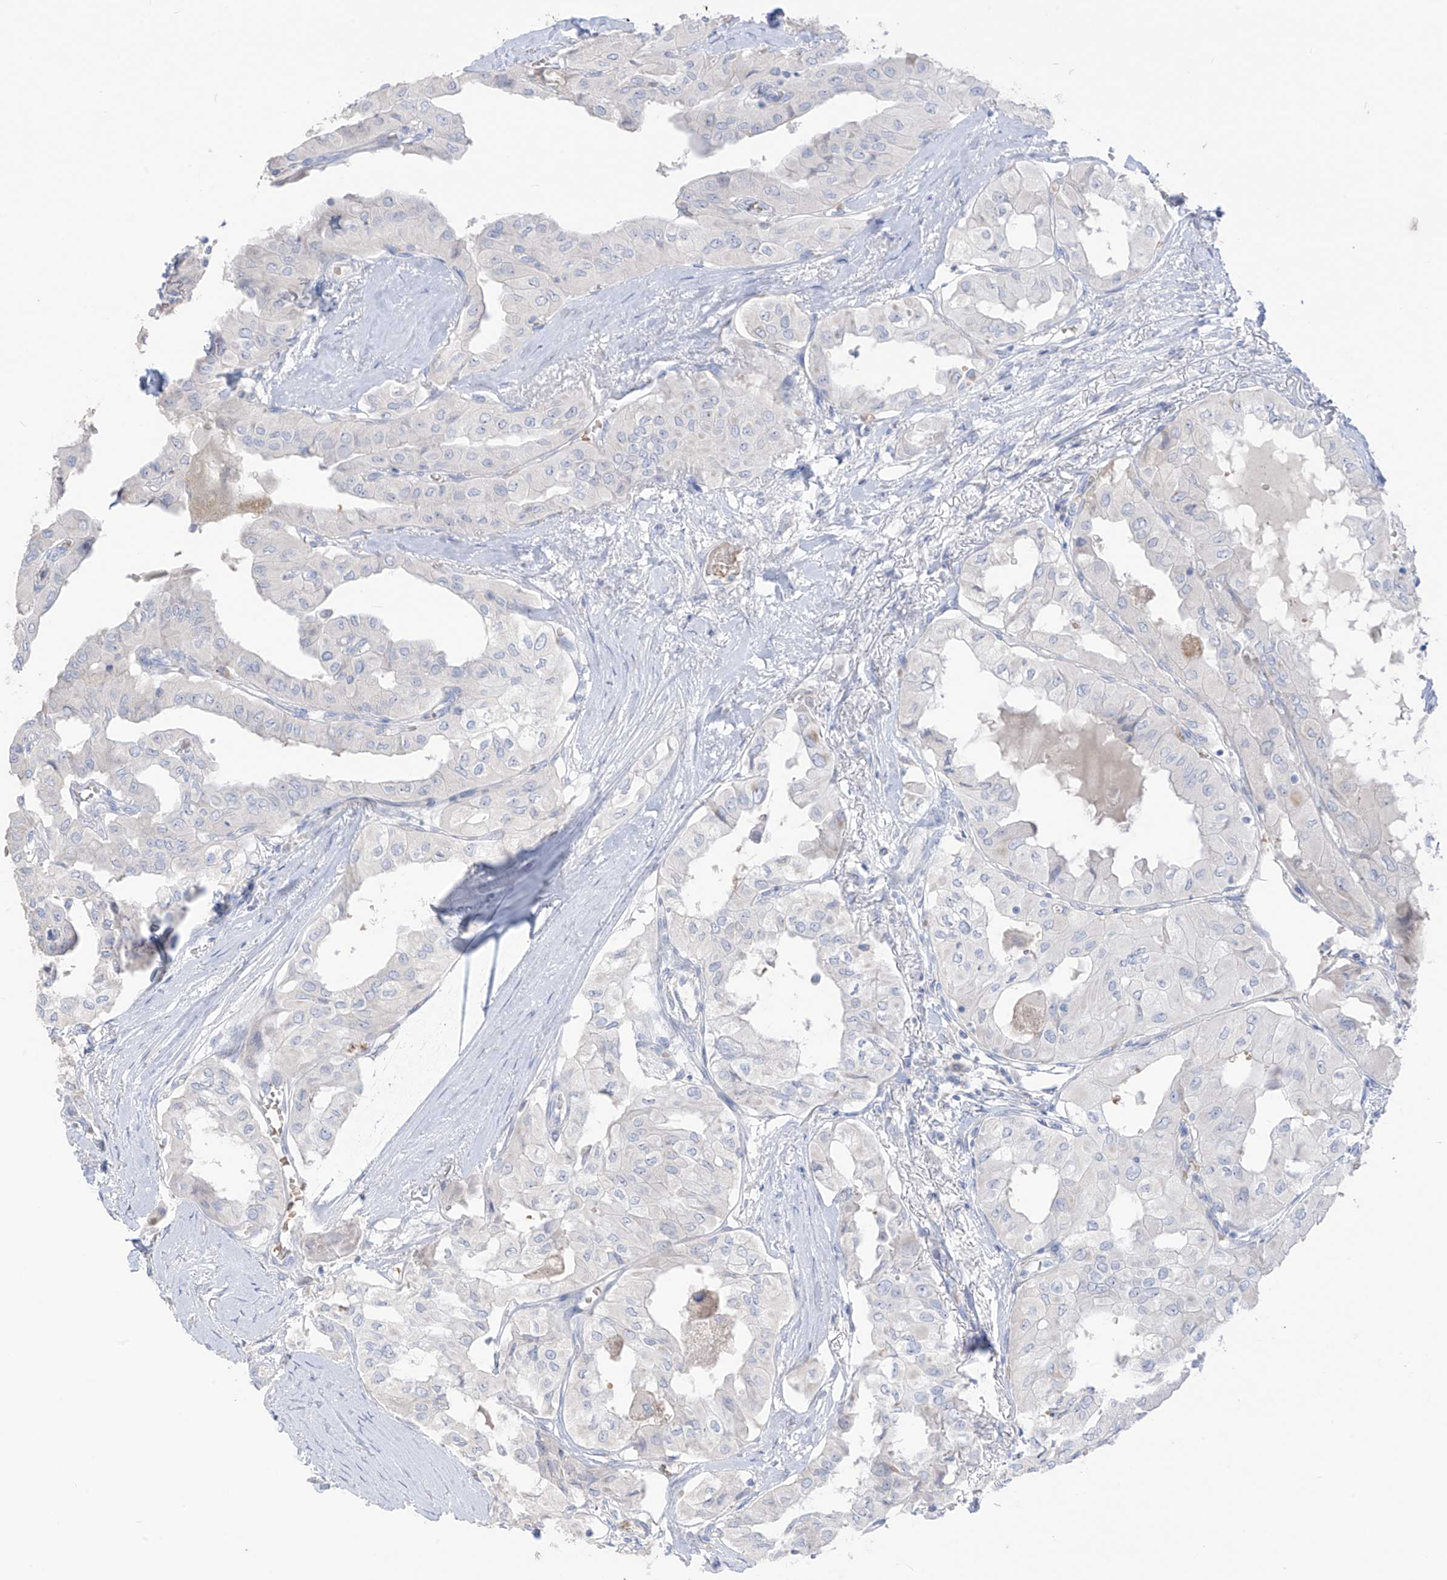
{"staining": {"intensity": "negative", "quantity": "none", "location": "none"}, "tissue": "thyroid cancer", "cell_type": "Tumor cells", "image_type": "cancer", "snomed": [{"axis": "morphology", "description": "Papillary adenocarcinoma, NOS"}, {"axis": "topography", "description": "Thyroid gland"}], "caption": "Immunohistochemistry (IHC) image of thyroid cancer stained for a protein (brown), which demonstrates no expression in tumor cells. The staining is performed using DAB brown chromogen with nuclei counter-stained in using hematoxylin.", "gene": "ASPRV1", "patient": {"sex": "female", "age": 59}}